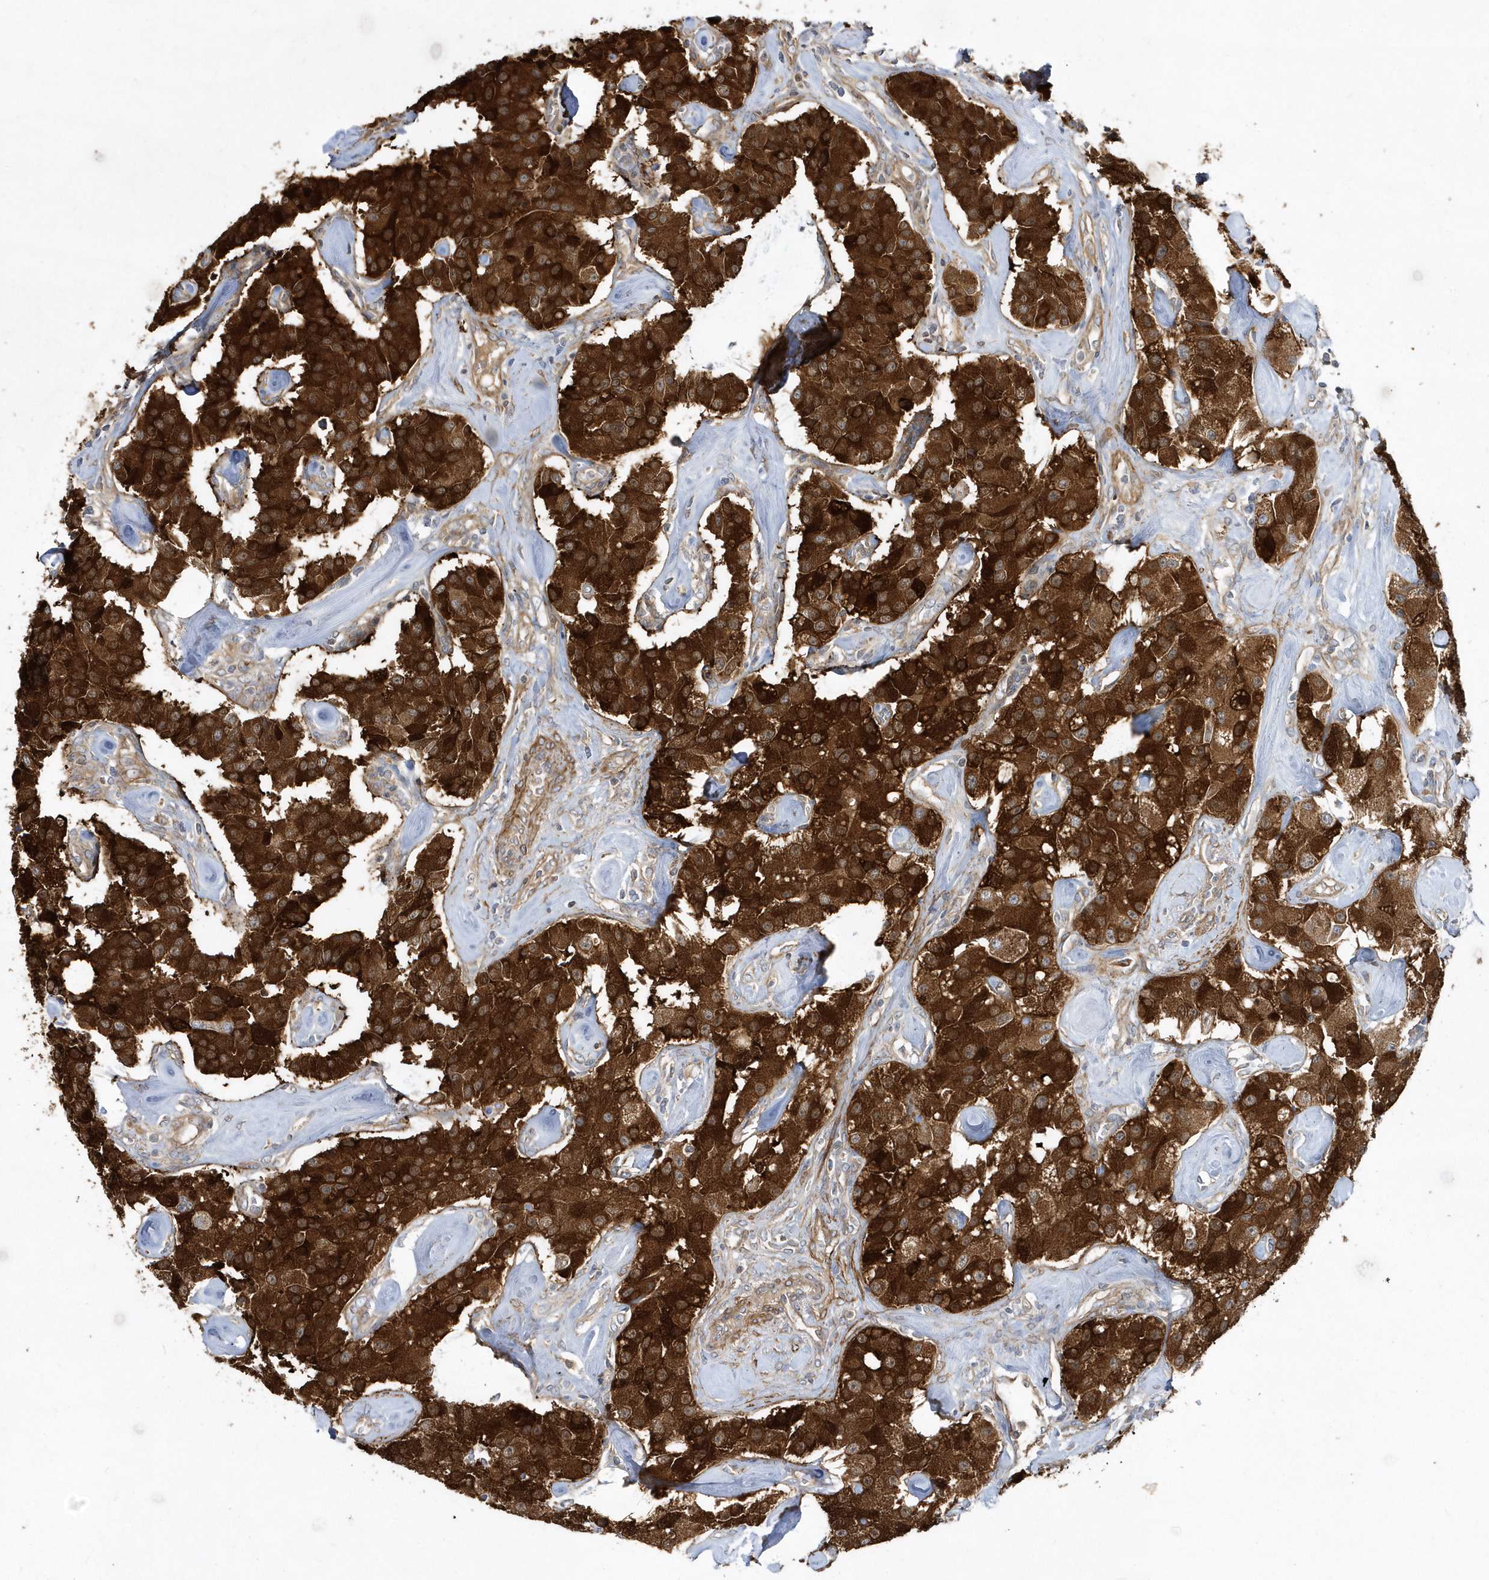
{"staining": {"intensity": "strong", "quantity": ">75%", "location": "cytoplasmic/membranous"}, "tissue": "carcinoid", "cell_type": "Tumor cells", "image_type": "cancer", "snomed": [{"axis": "morphology", "description": "Carcinoid, malignant, NOS"}, {"axis": "topography", "description": "Pancreas"}], "caption": "Tumor cells show high levels of strong cytoplasmic/membranous expression in about >75% of cells in malignant carcinoid. (brown staining indicates protein expression, while blue staining denotes nuclei).", "gene": "LEXM", "patient": {"sex": "male", "age": 41}}